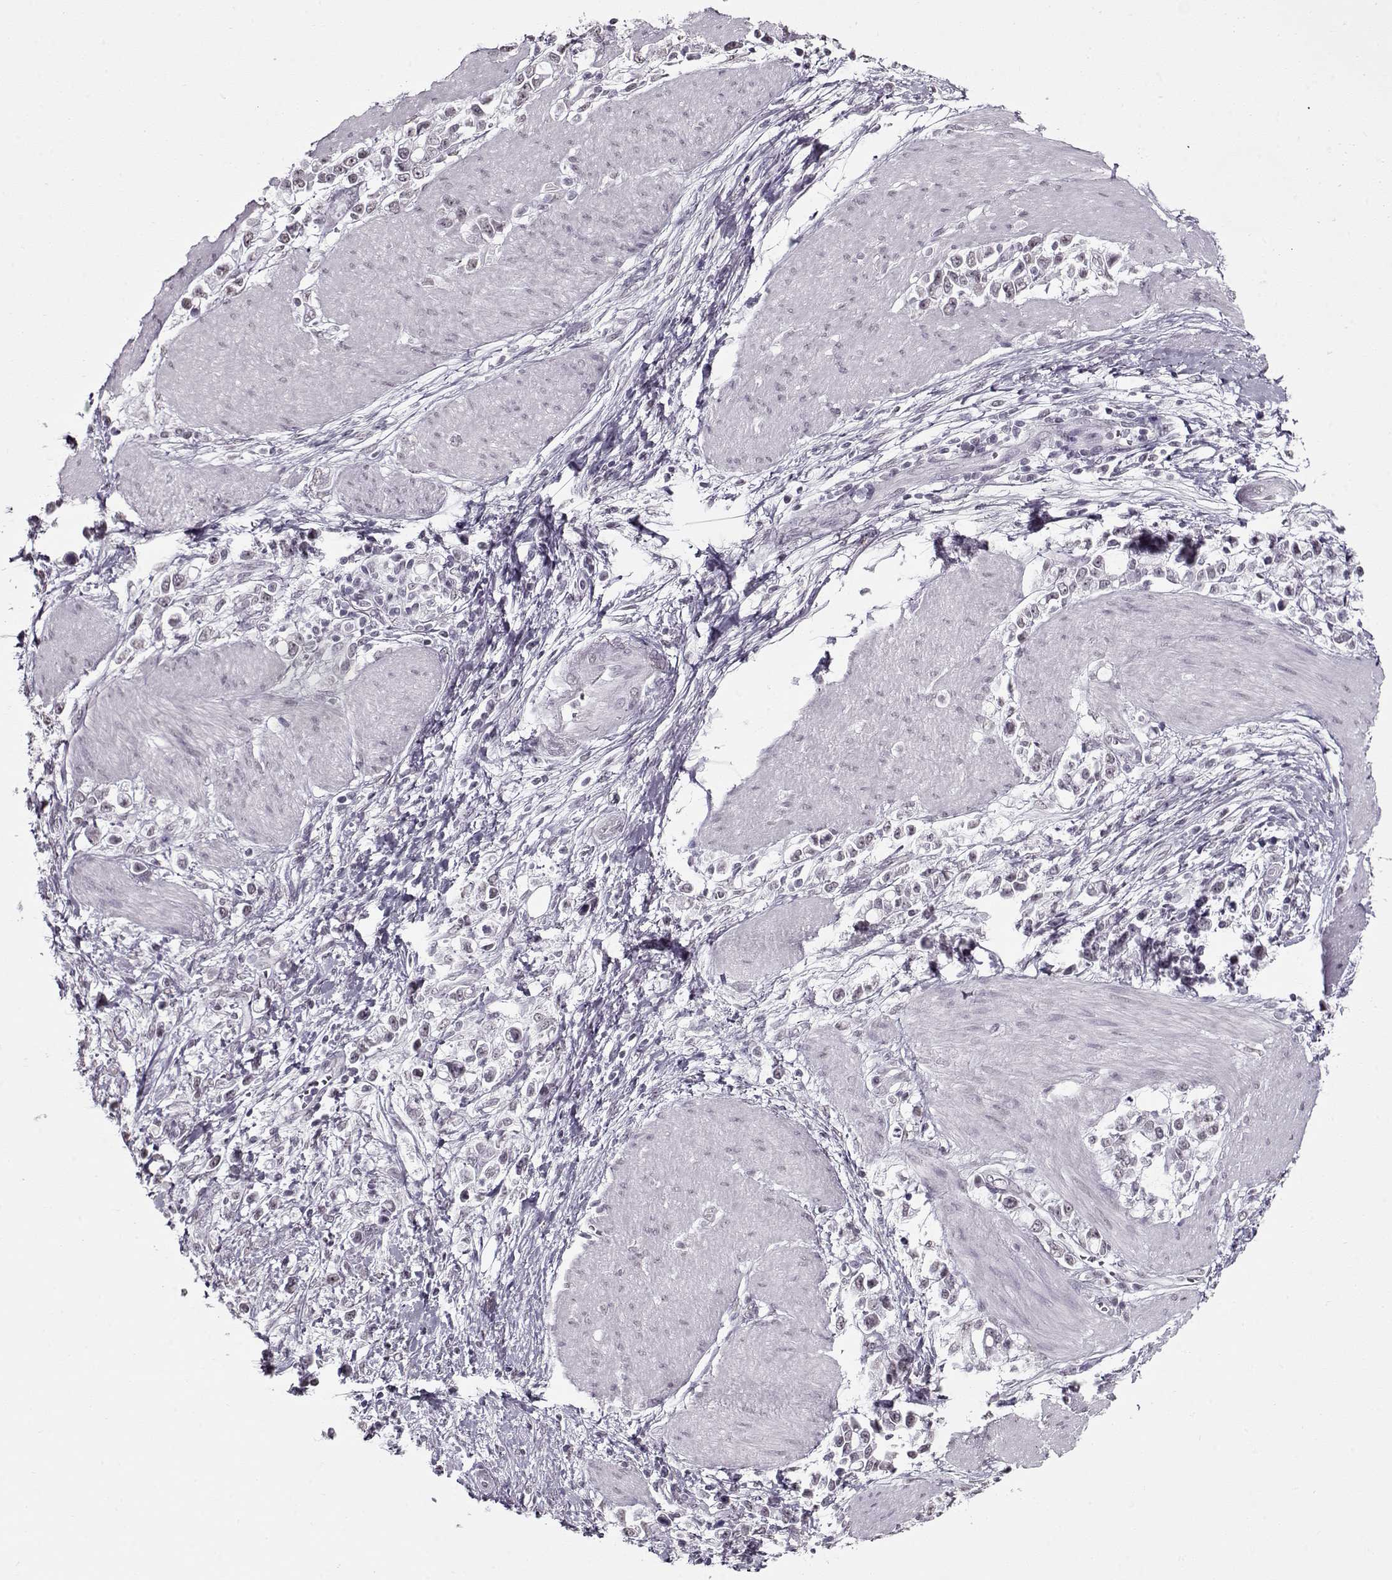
{"staining": {"intensity": "negative", "quantity": "none", "location": "none"}, "tissue": "stomach cancer", "cell_type": "Tumor cells", "image_type": "cancer", "snomed": [{"axis": "morphology", "description": "Adenocarcinoma, NOS"}, {"axis": "topography", "description": "Stomach"}], "caption": "High magnification brightfield microscopy of stomach adenocarcinoma stained with DAB (brown) and counterstained with hematoxylin (blue): tumor cells show no significant positivity. The staining is performed using DAB (3,3'-diaminobenzidine) brown chromogen with nuclei counter-stained in using hematoxylin.", "gene": "PRMT8", "patient": {"sex": "male", "age": 63}}